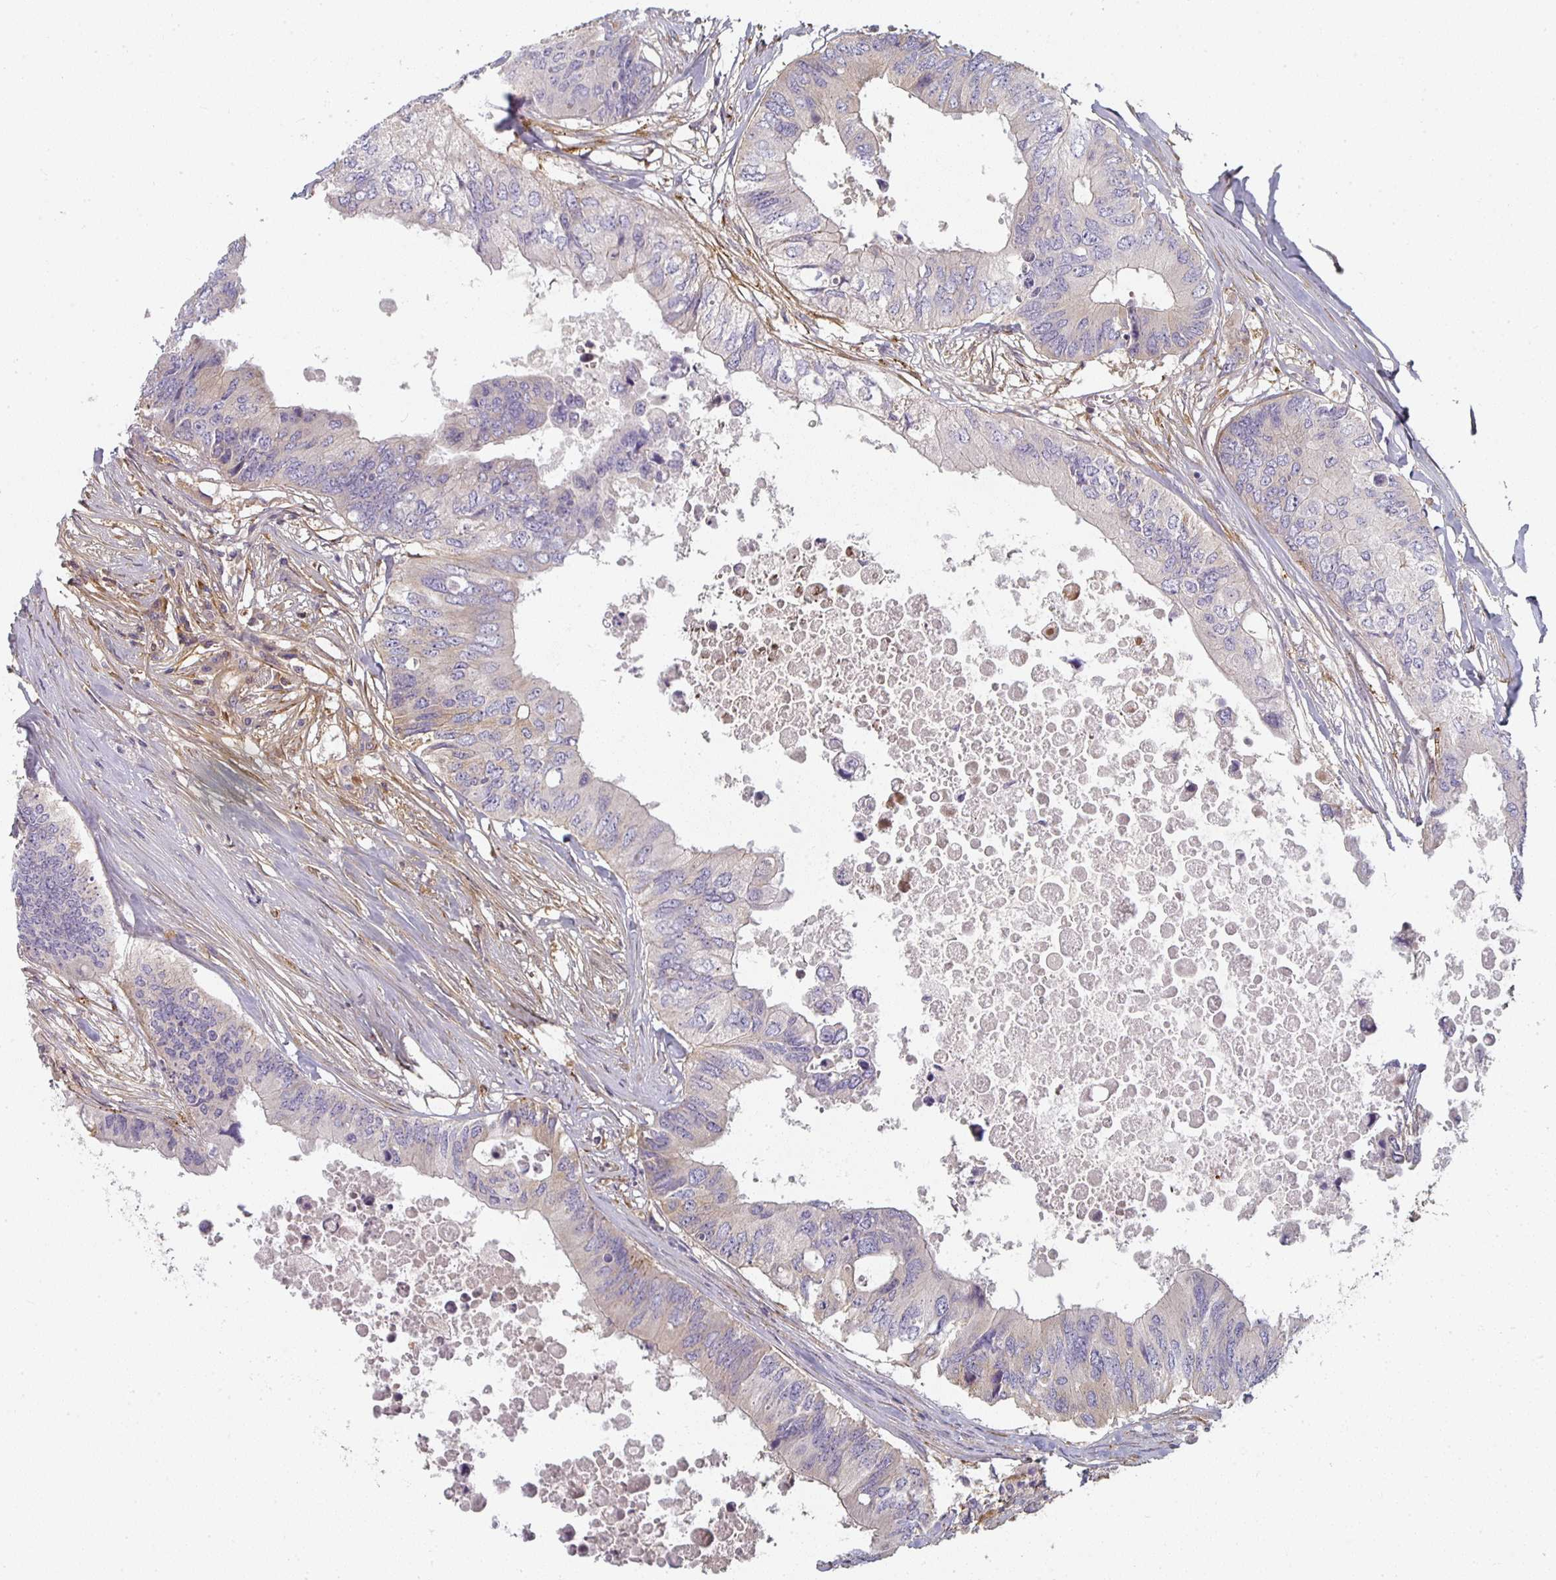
{"staining": {"intensity": "negative", "quantity": "none", "location": "none"}, "tissue": "colorectal cancer", "cell_type": "Tumor cells", "image_type": "cancer", "snomed": [{"axis": "morphology", "description": "Adenocarcinoma, NOS"}, {"axis": "topography", "description": "Colon"}], "caption": "Immunohistochemistry (IHC) of colorectal cancer (adenocarcinoma) reveals no expression in tumor cells. (Brightfield microscopy of DAB (3,3'-diaminobenzidine) IHC at high magnification).", "gene": "CTHRC1", "patient": {"sex": "male", "age": 71}}